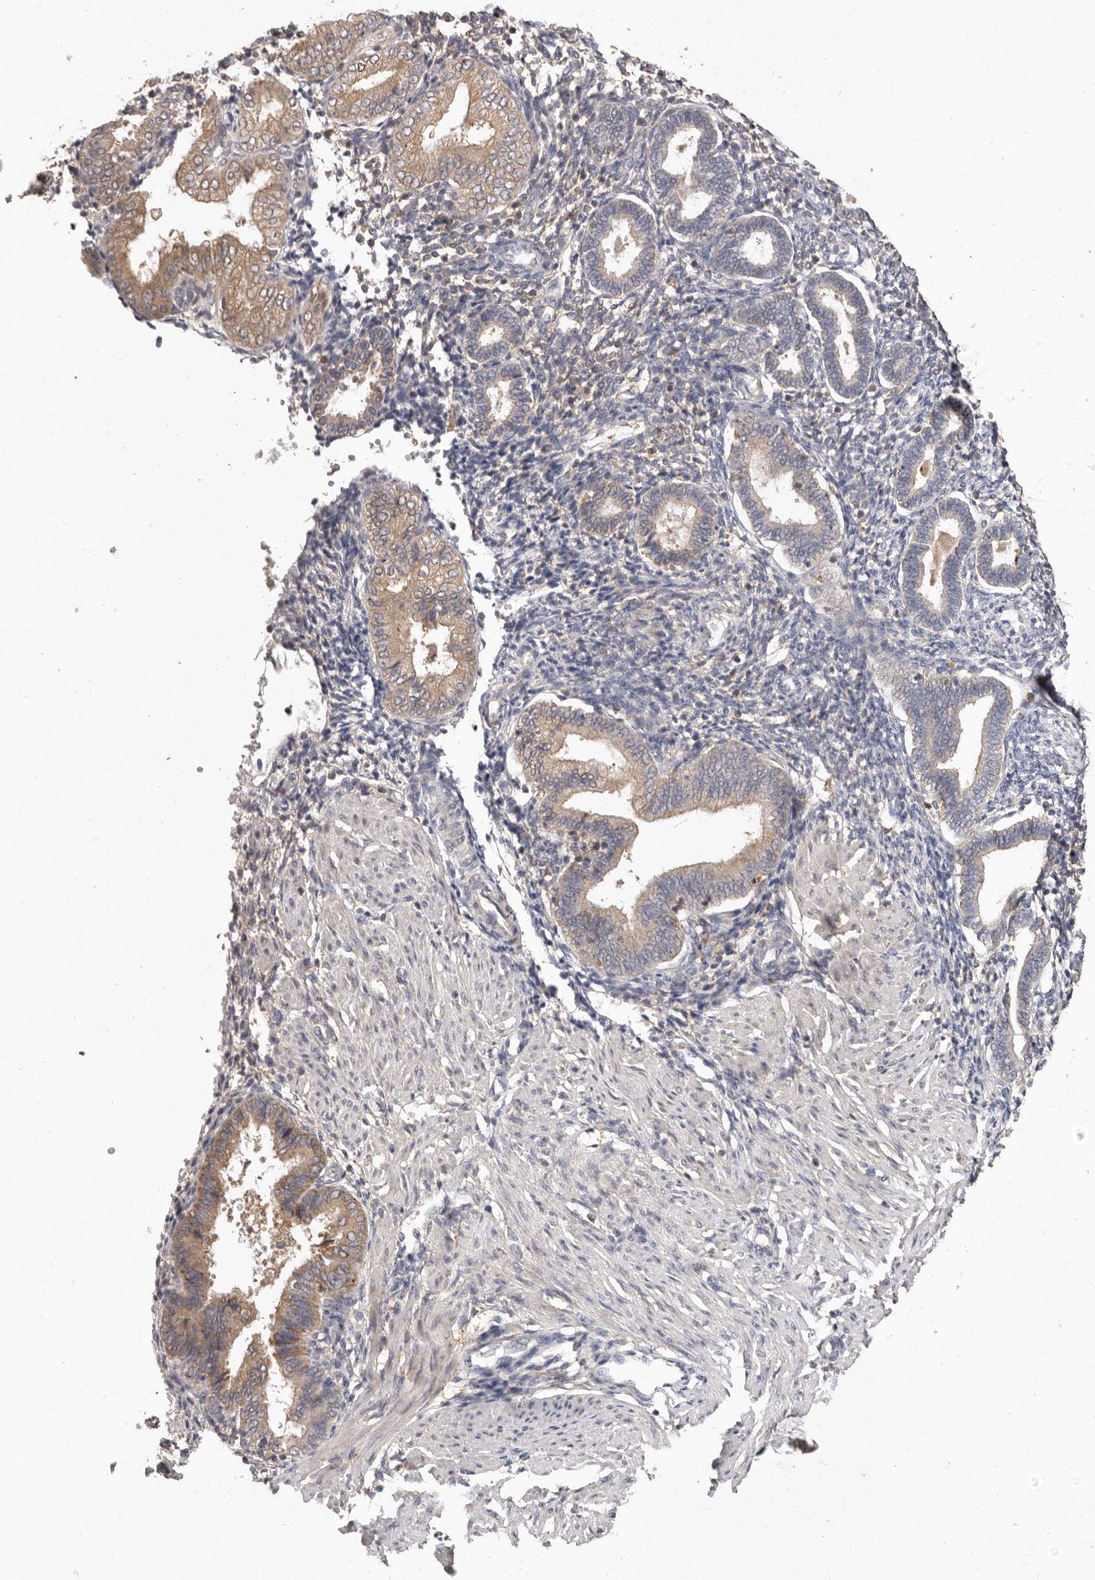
{"staining": {"intensity": "weak", "quantity": "<25%", "location": "cytoplasmic/membranous"}, "tissue": "endometrium", "cell_type": "Cells in endometrial stroma", "image_type": "normal", "snomed": [{"axis": "morphology", "description": "Normal tissue, NOS"}, {"axis": "topography", "description": "Endometrium"}], "caption": "Photomicrograph shows no significant protein staining in cells in endometrial stroma of unremarkable endometrium. (DAB IHC visualized using brightfield microscopy, high magnification).", "gene": "EDEM1", "patient": {"sex": "female", "age": 53}}